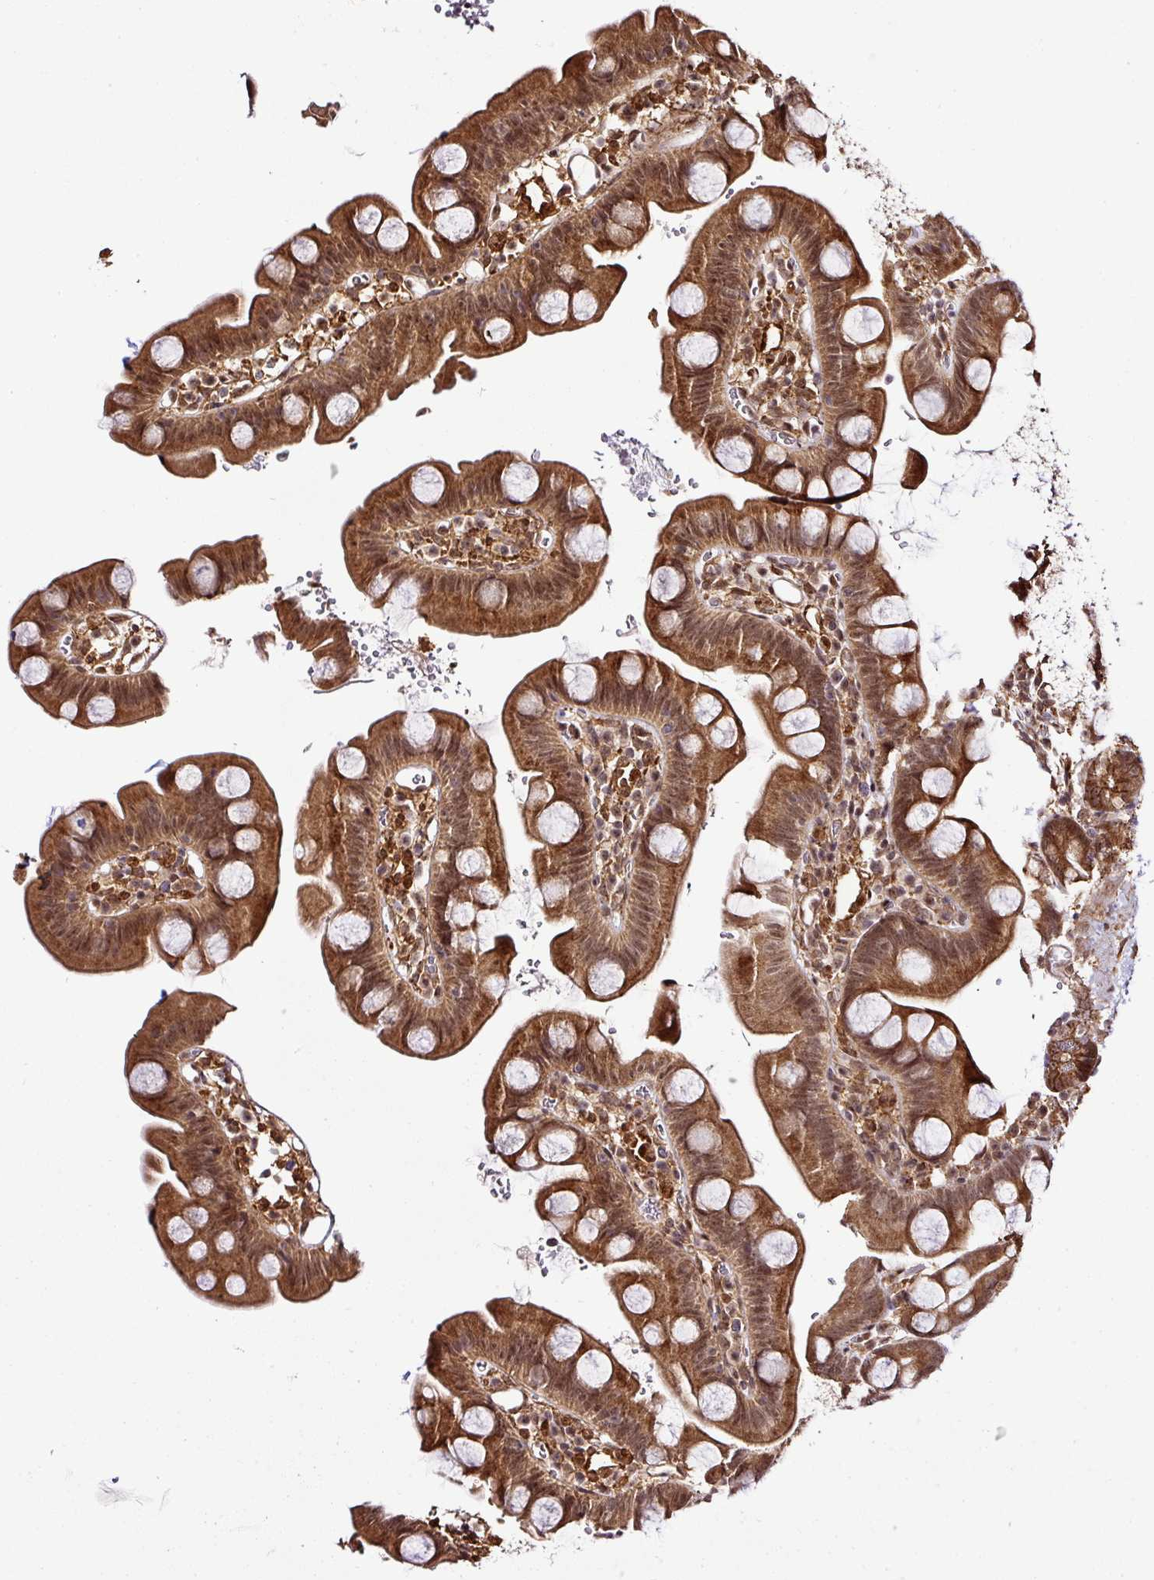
{"staining": {"intensity": "moderate", "quantity": ">75%", "location": "cytoplasmic/membranous,nuclear"}, "tissue": "small intestine", "cell_type": "Glandular cells", "image_type": "normal", "snomed": [{"axis": "morphology", "description": "Normal tissue, NOS"}, {"axis": "topography", "description": "Small intestine"}], "caption": "An IHC photomicrograph of unremarkable tissue is shown. Protein staining in brown labels moderate cytoplasmic/membranous,nuclear positivity in small intestine within glandular cells.", "gene": "FAM153A", "patient": {"sex": "female", "age": 68}}